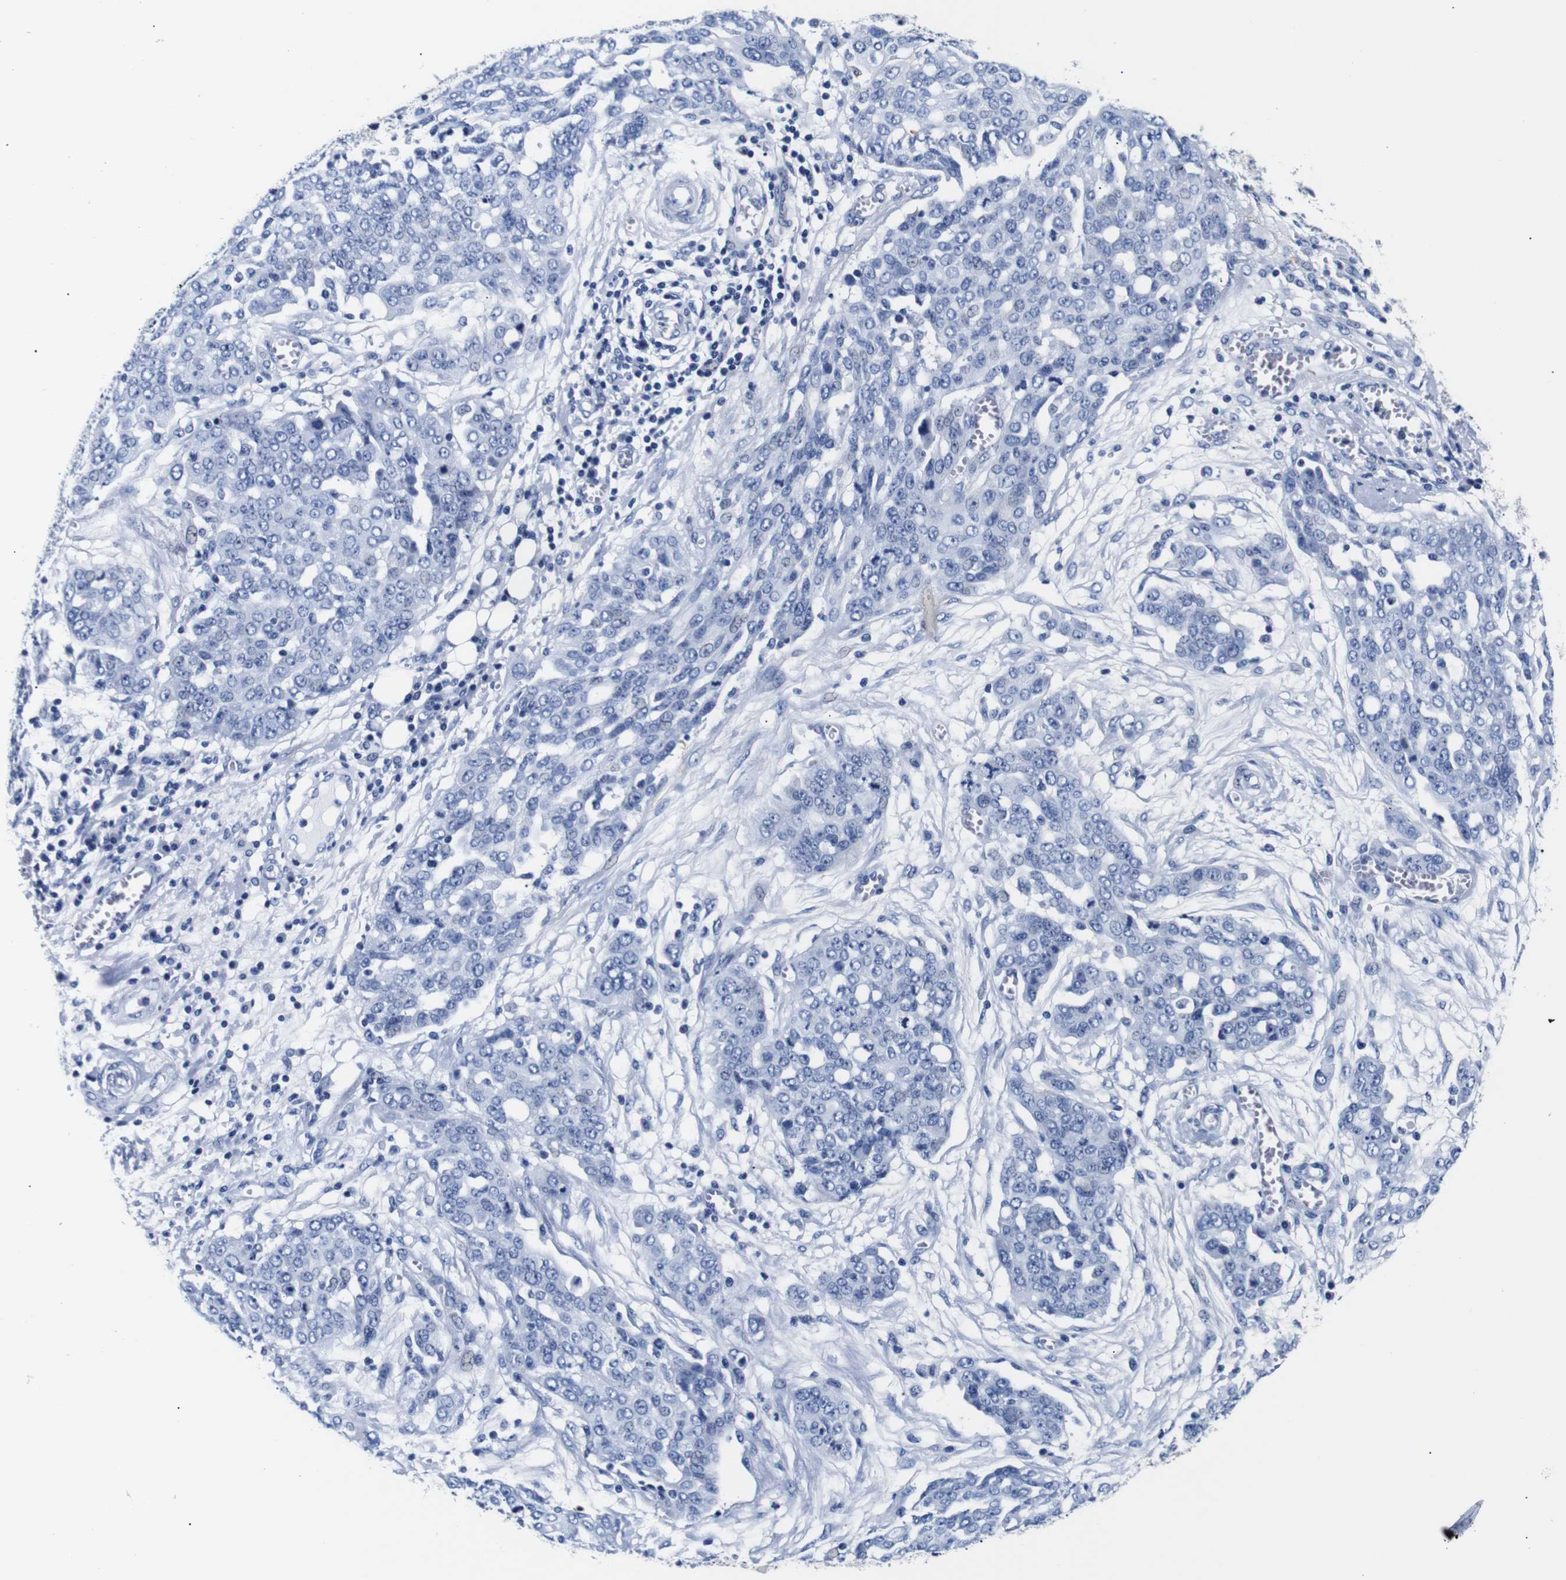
{"staining": {"intensity": "negative", "quantity": "none", "location": "none"}, "tissue": "ovarian cancer", "cell_type": "Tumor cells", "image_type": "cancer", "snomed": [{"axis": "morphology", "description": "Cystadenocarcinoma, serous, NOS"}, {"axis": "topography", "description": "Soft tissue"}, {"axis": "topography", "description": "Ovary"}], "caption": "Image shows no significant protein staining in tumor cells of ovarian cancer. (DAB (3,3'-diaminobenzidine) immunohistochemistry (IHC) with hematoxylin counter stain).", "gene": "GAP43", "patient": {"sex": "female", "age": 57}}